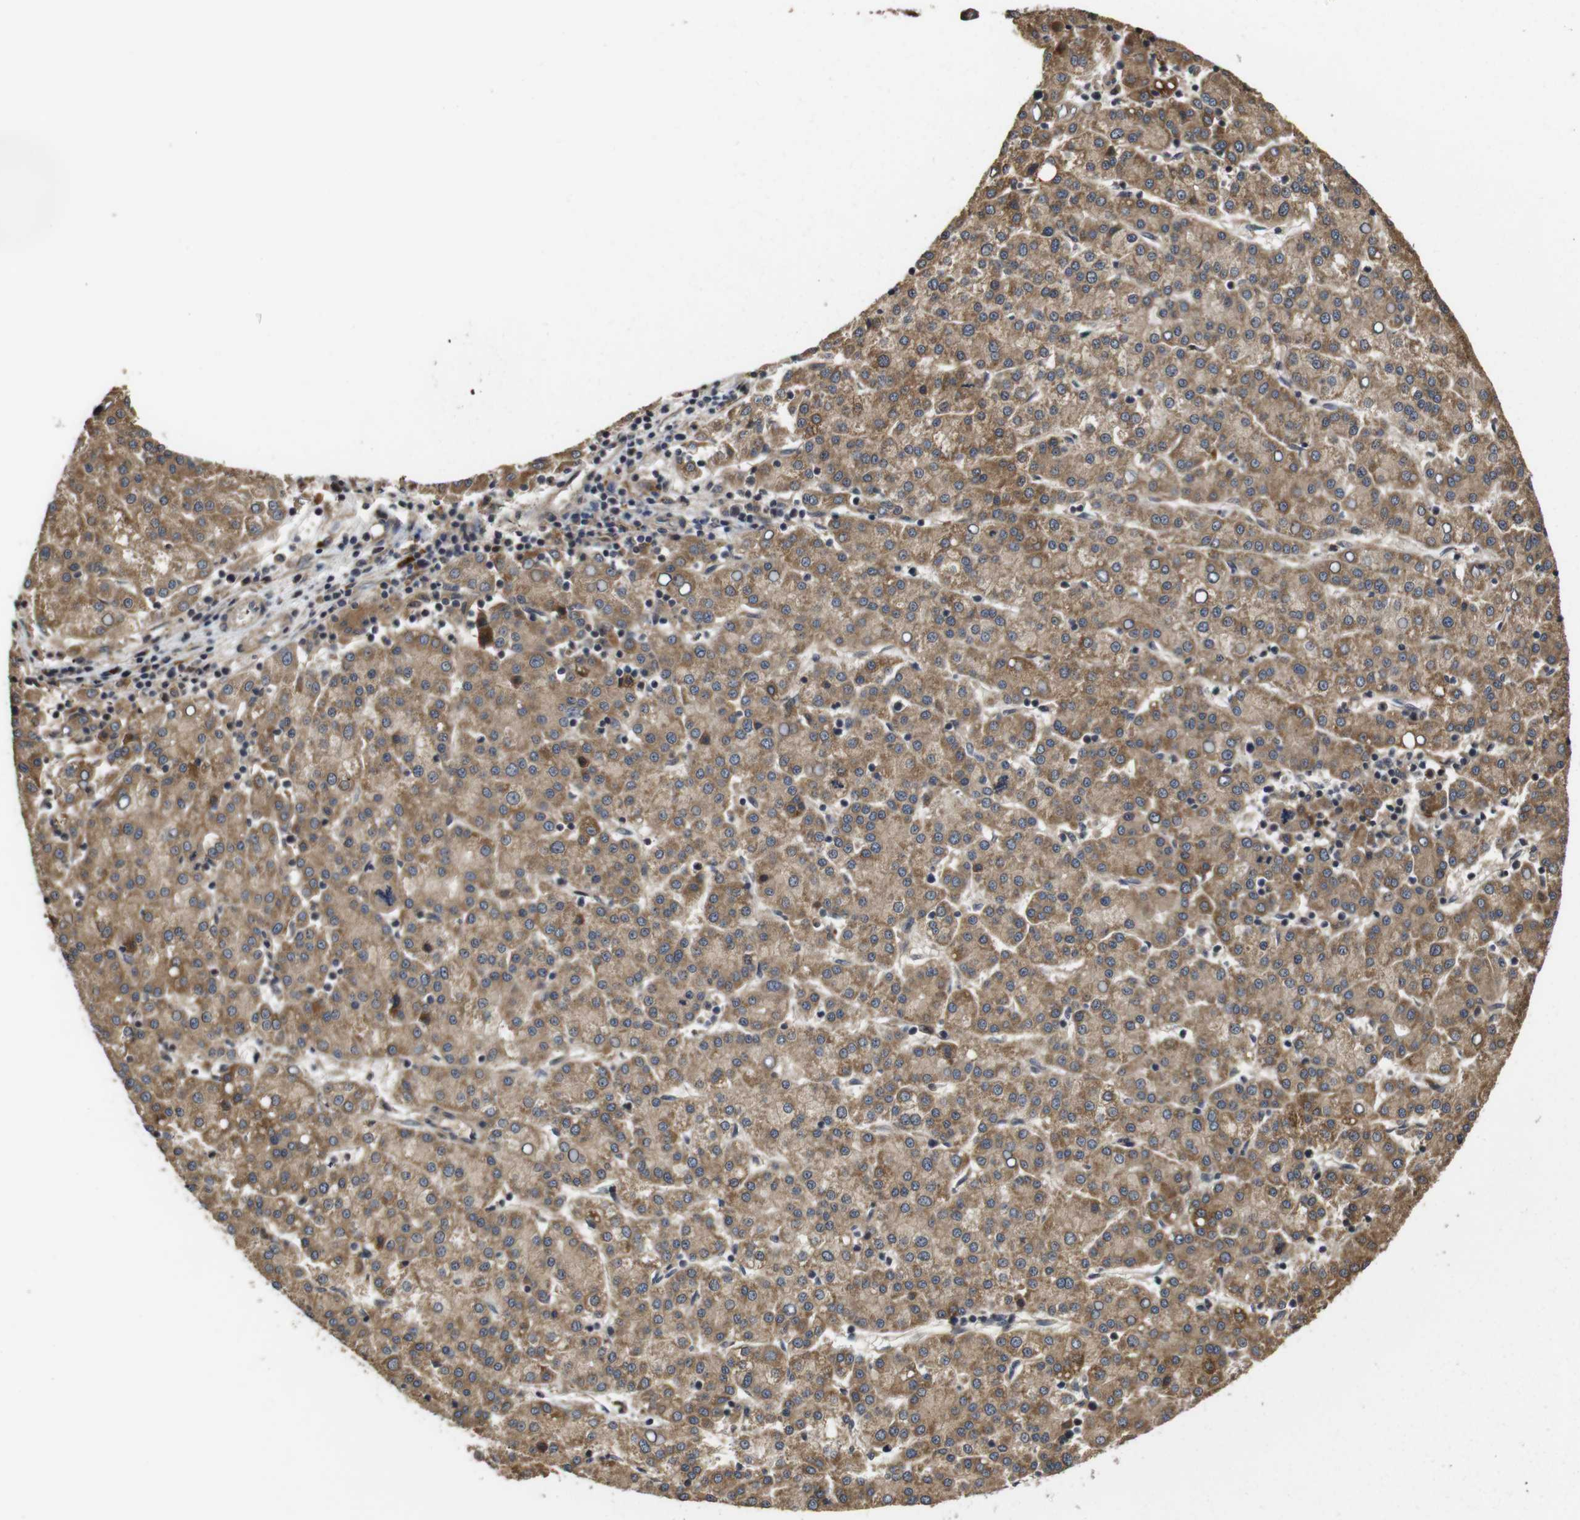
{"staining": {"intensity": "moderate", "quantity": ">75%", "location": "cytoplasmic/membranous"}, "tissue": "liver cancer", "cell_type": "Tumor cells", "image_type": "cancer", "snomed": [{"axis": "morphology", "description": "Carcinoma, Hepatocellular, NOS"}, {"axis": "topography", "description": "Liver"}], "caption": "Protein staining demonstrates moderate cytoplasmic/membranous expression in approximately >75% of tumor cells in hepatocellular carcinoma (liver).", "gene": "PTPN14", "patient": {"sex": "female", "age": 58}}